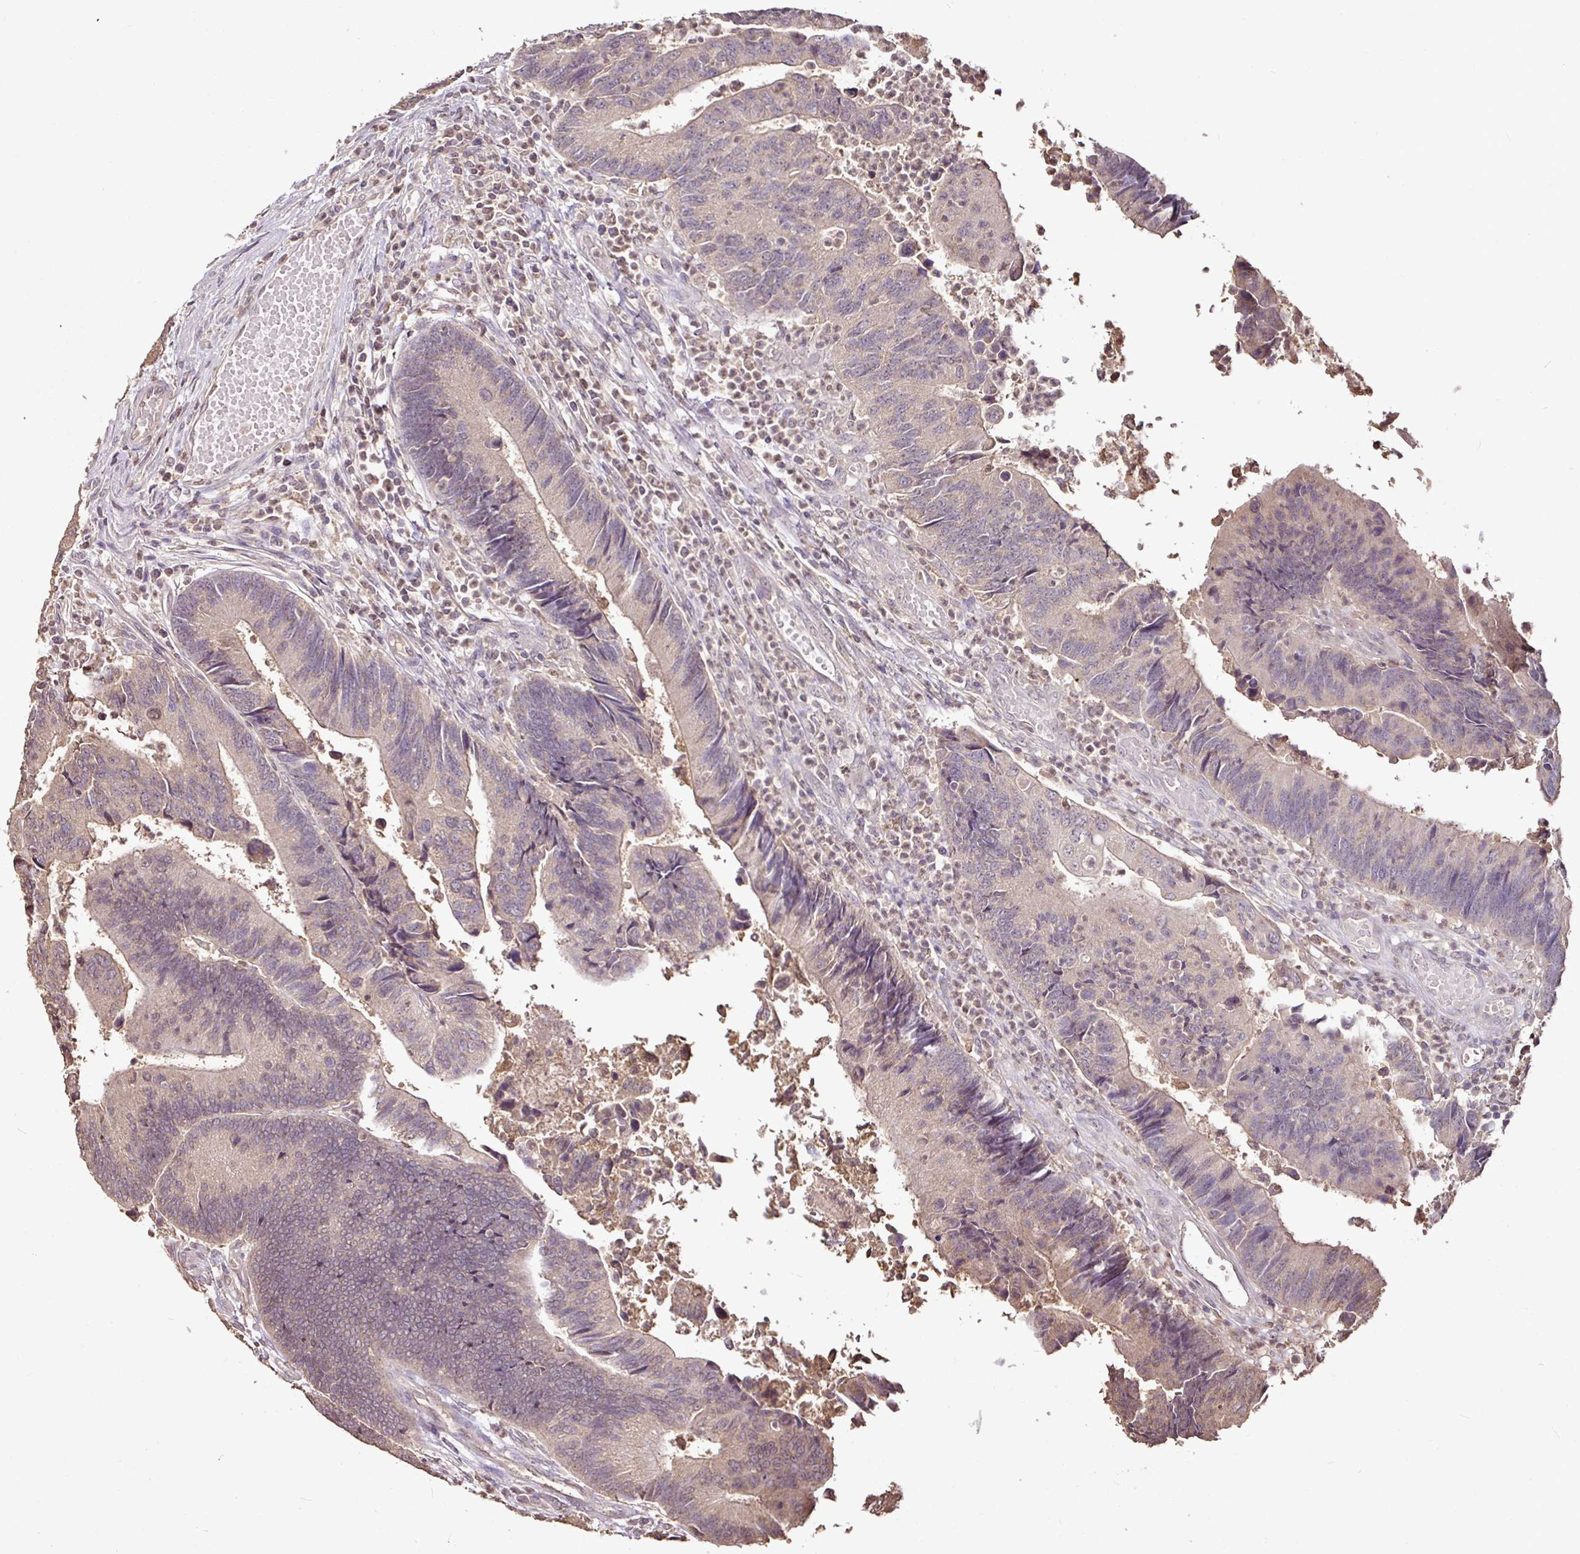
{"staining": {"intensity": "weak", "quantity": "<25%", "location": "cytoplasmic/membranous"}, "tissue": "colorectal cancer", "cell_type": "Tumor cells", "image_type": "cancer", "snomed": [{"axis": "morphology", "description": "Adenocarcinoma, NOS"}, {"axis": "topography", "description": "Colon"}], "caption": "The immunohistochemistry image has no significant staining in tumor cells of colorectal adenocarcinoma tissue. (DAB (3,3'-diaminobenzidine) immunohistochemistry (IHC), high magnification).", "gene": "RPL38", "patient": {"sex": "female", "age": 67}}